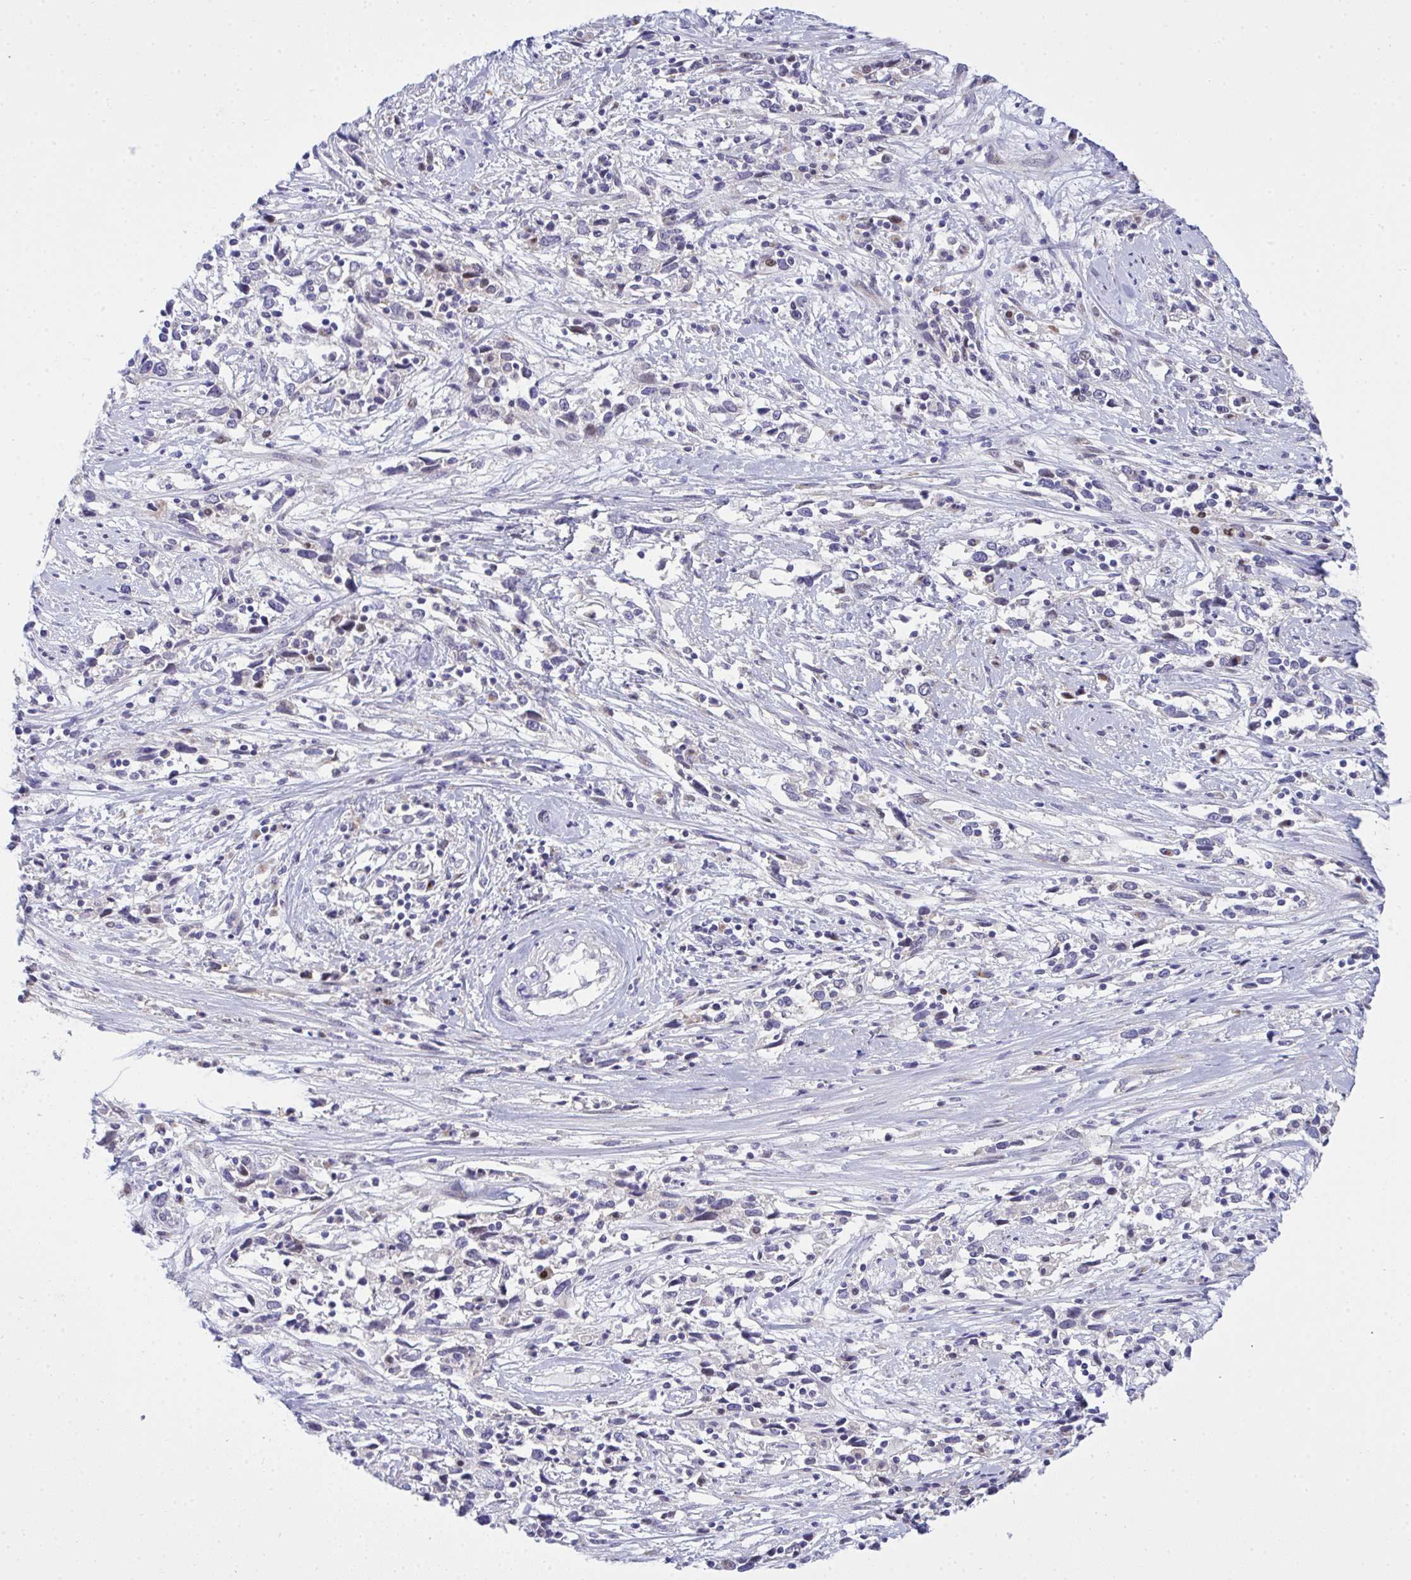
{"staining": {"intensity": "negative", "quantity": "none", "location": "none"}, "tissue": "cervical cancer", "cell_type": "Tumor cells", "image_type": "cancer", "snomed": [{"axis": "morphology", "description": "Adenocarcinoma, NOS"}, {"axis": "topography", "description": "Cervix"}], "caption": "Image shows no protein positivity in tumor cells of cervical adenocarcinoma tissue.", "gene": "ZNF554", "patient": {"sex": "female", "age": 40}}